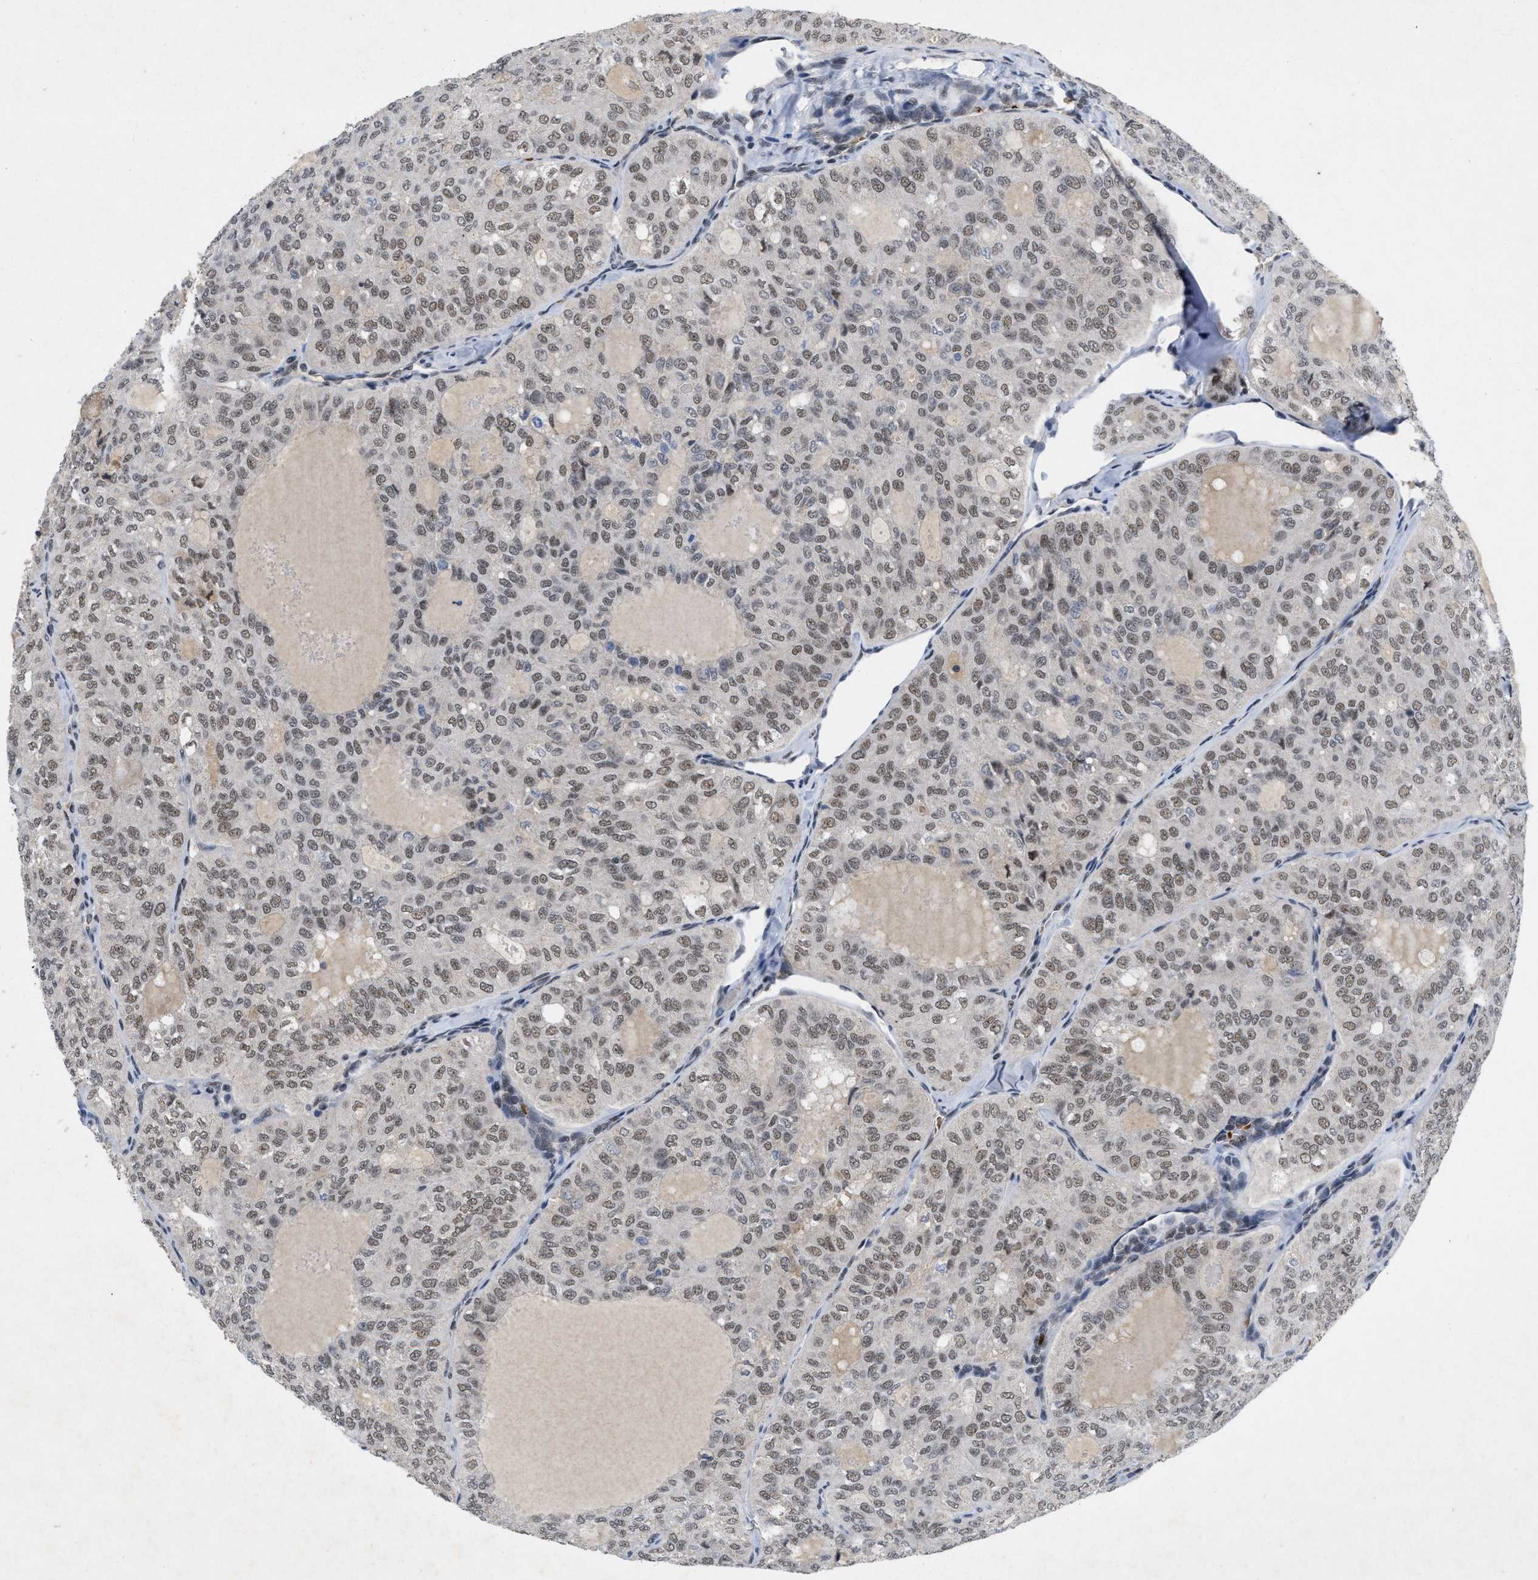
{"staining": {"intensity": "weak", "quantity": ">75%", "location": "nuclear"}, "tissue": "thyroid cancer", "cell_type": "Tumor cells", "image_type": "cancer", "snomed": [{"axis": "morphology", "description": "Follicular adenoma carcinoma, NOS"}, {"axis": "topography", "description": "Thyroid gland"}], "caption": "Thyroid follicular adenoma carcinoma stained for a protein demonstrates weak nuclear positivity in tumor cells. The protein is shown in brown color, while the nuclei are stained blue.", "gene": "ZNF346", "patient": {"sex": "male", "age": 75}}